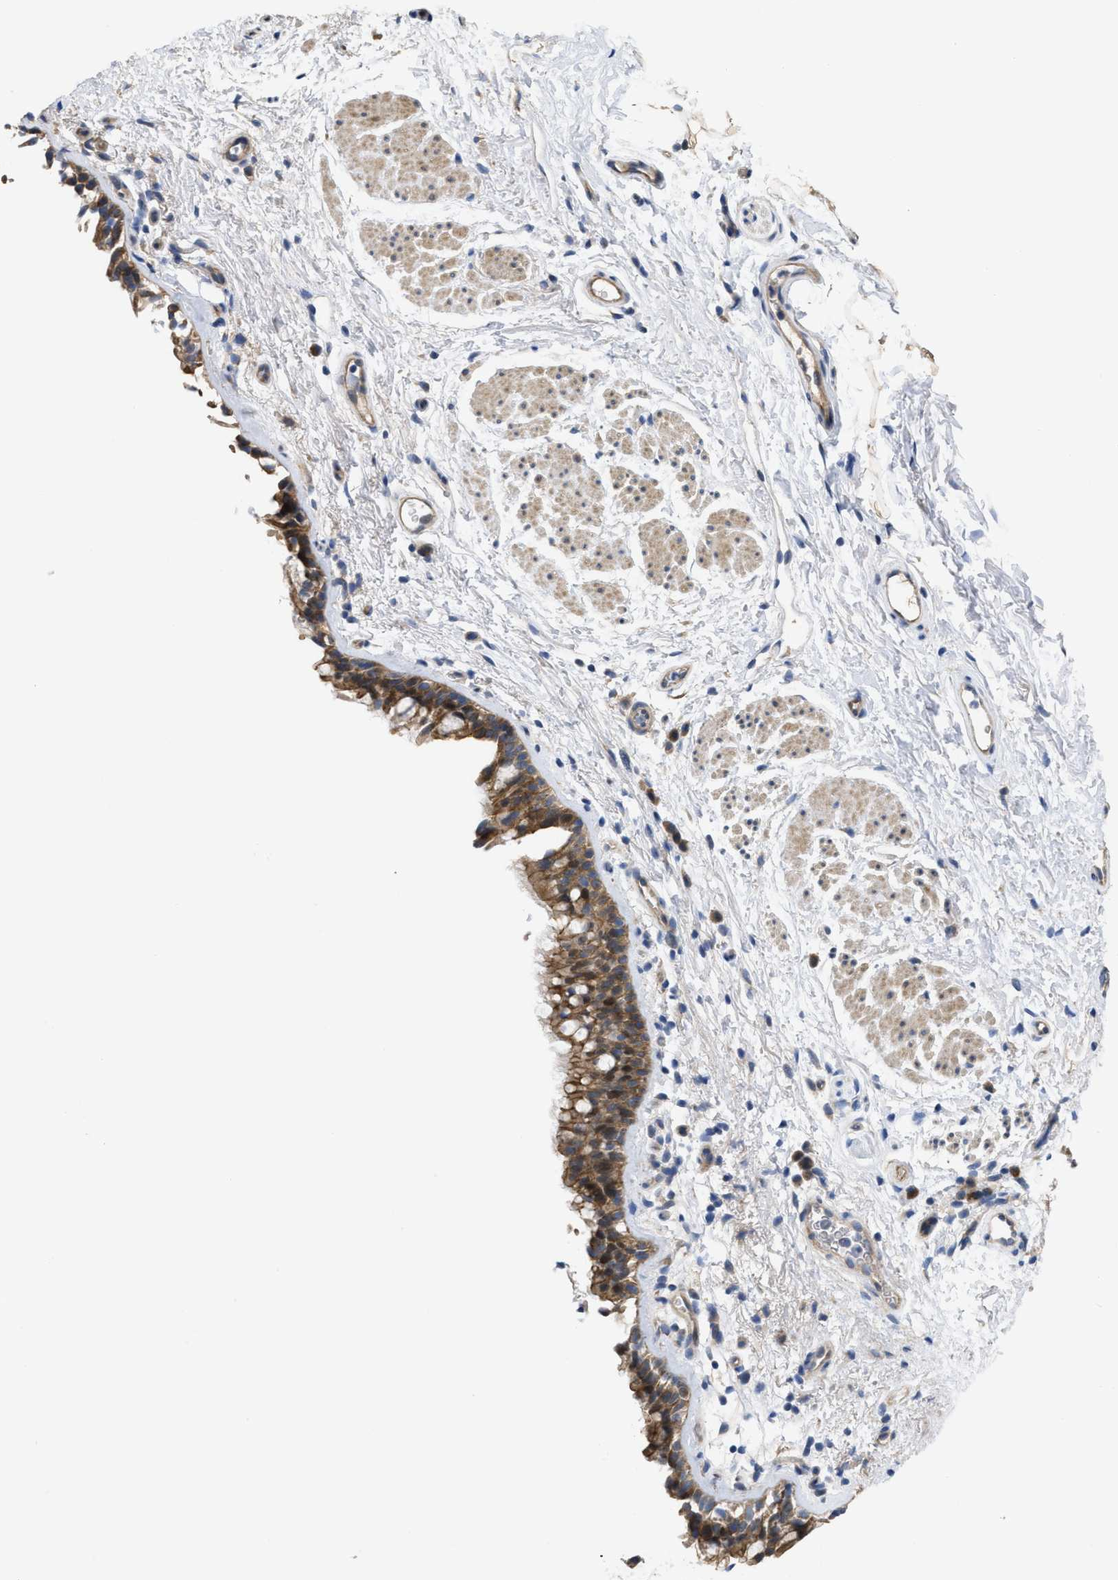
{"staining": {"intensity": "moderate", "quantity": ">75%", "location": "cytoplasmic/membranous,nuclear"}, "tissue": "bronchus", "cell_type": "Respiratory epithelial cells", "image_type": "normal", "snomed": [{"axis": "morphology", "description": "Normal tissue, NOS"}, {"axis": "topography", "description": "Cartilage tissue"}, {"axis": "topography", "description": "Bronchus"}], "caption": "Brown immunohistochemical staining in benign bronchus shows moderate cytoplasmic/membranous,nuclear expression in about >75% of respiratory epithelial cells. Using DAB (brown) and hematoxylin (blue) stains, captured at high magnification using brightfield microscopy.", "gene": "CDPF1", "patient": {"sex": "female", "age": 53}}